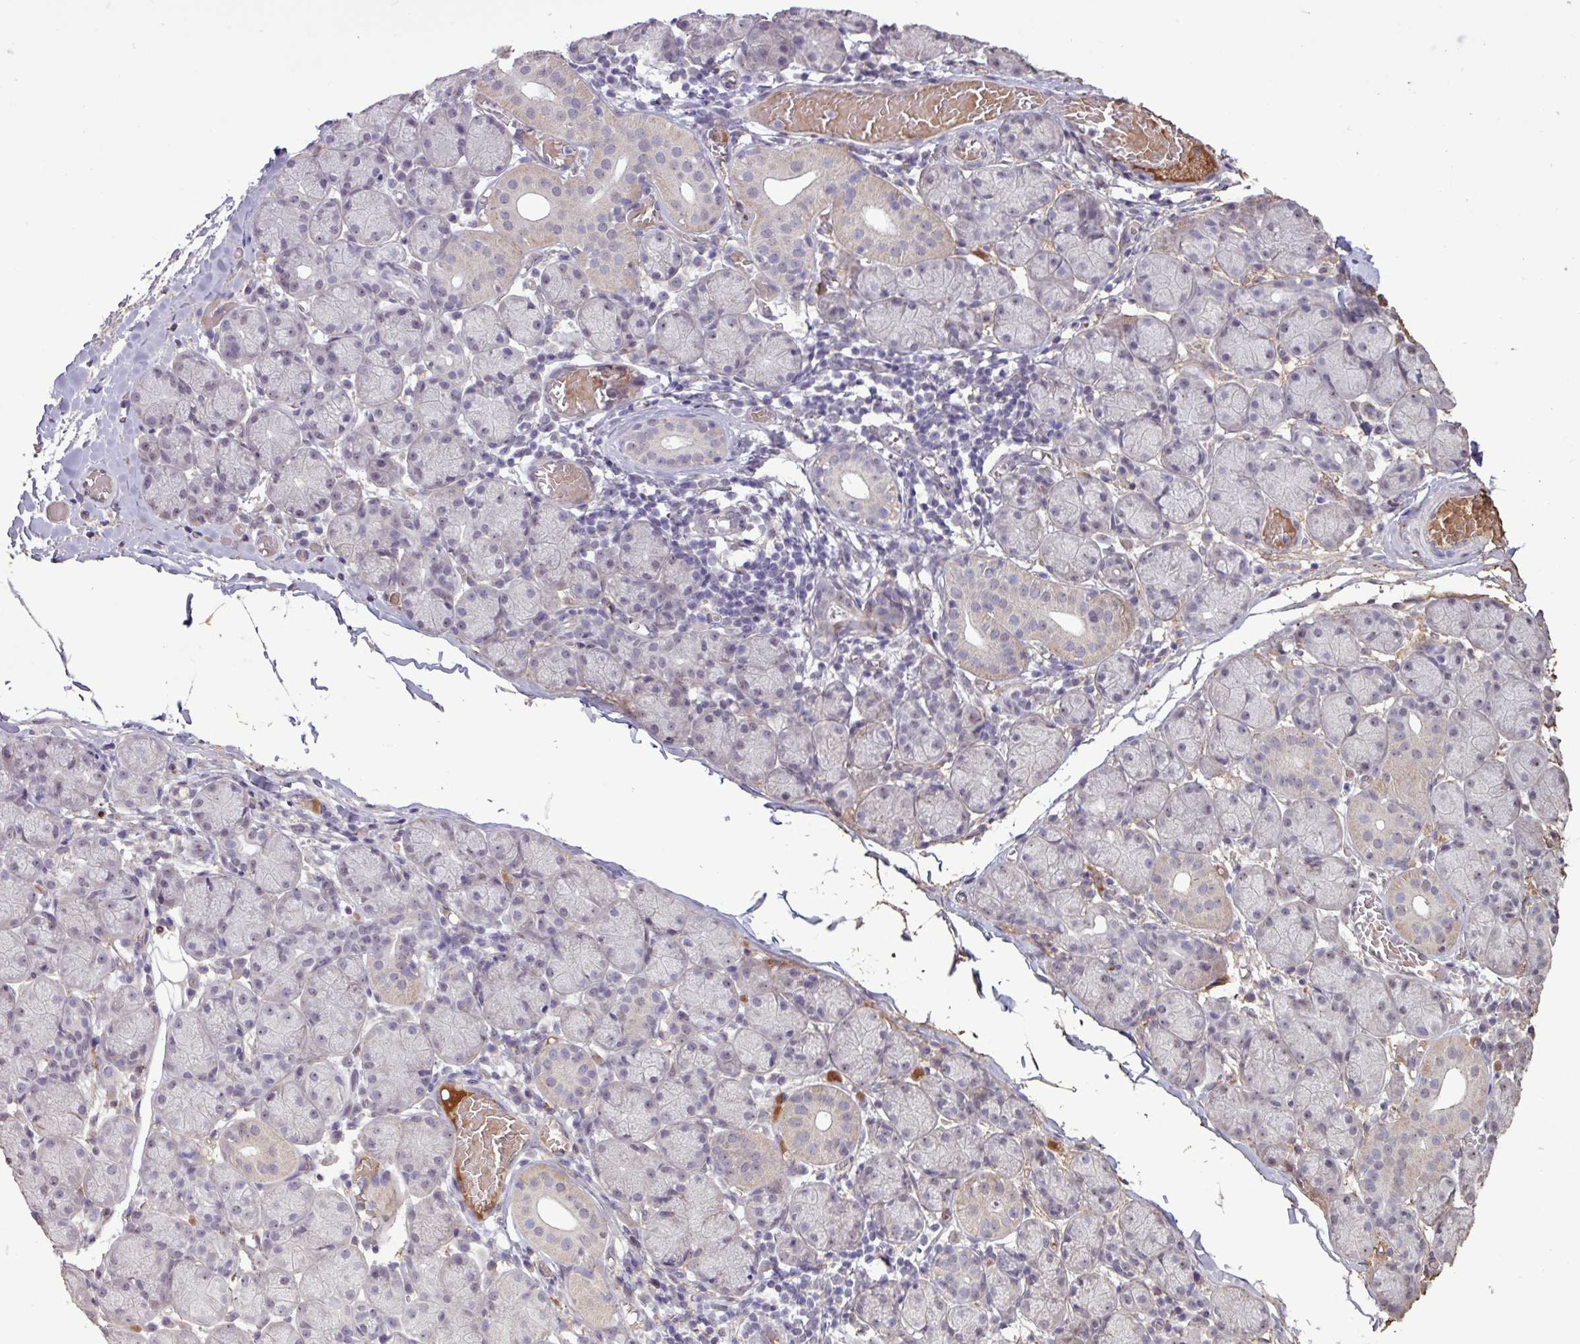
{"staining": {"intensity": "negative", "quantity": "none", "location": "none"}, "tissue": "salivary gland", "cell_type": "Glandular cells", "image_type": "normal", "snomed": [{"axis": "morphology", "description": "Normal tissue, NOS"}, {"axis": "topography", "description": "Salivary gland"}], "caption": "This is a histopathology image of IHC staining of benign salivary gland, which shows no expression in glandular cells.", "gene": "L3MBTL3", "patient": {"sex": "female", "age": 24}}